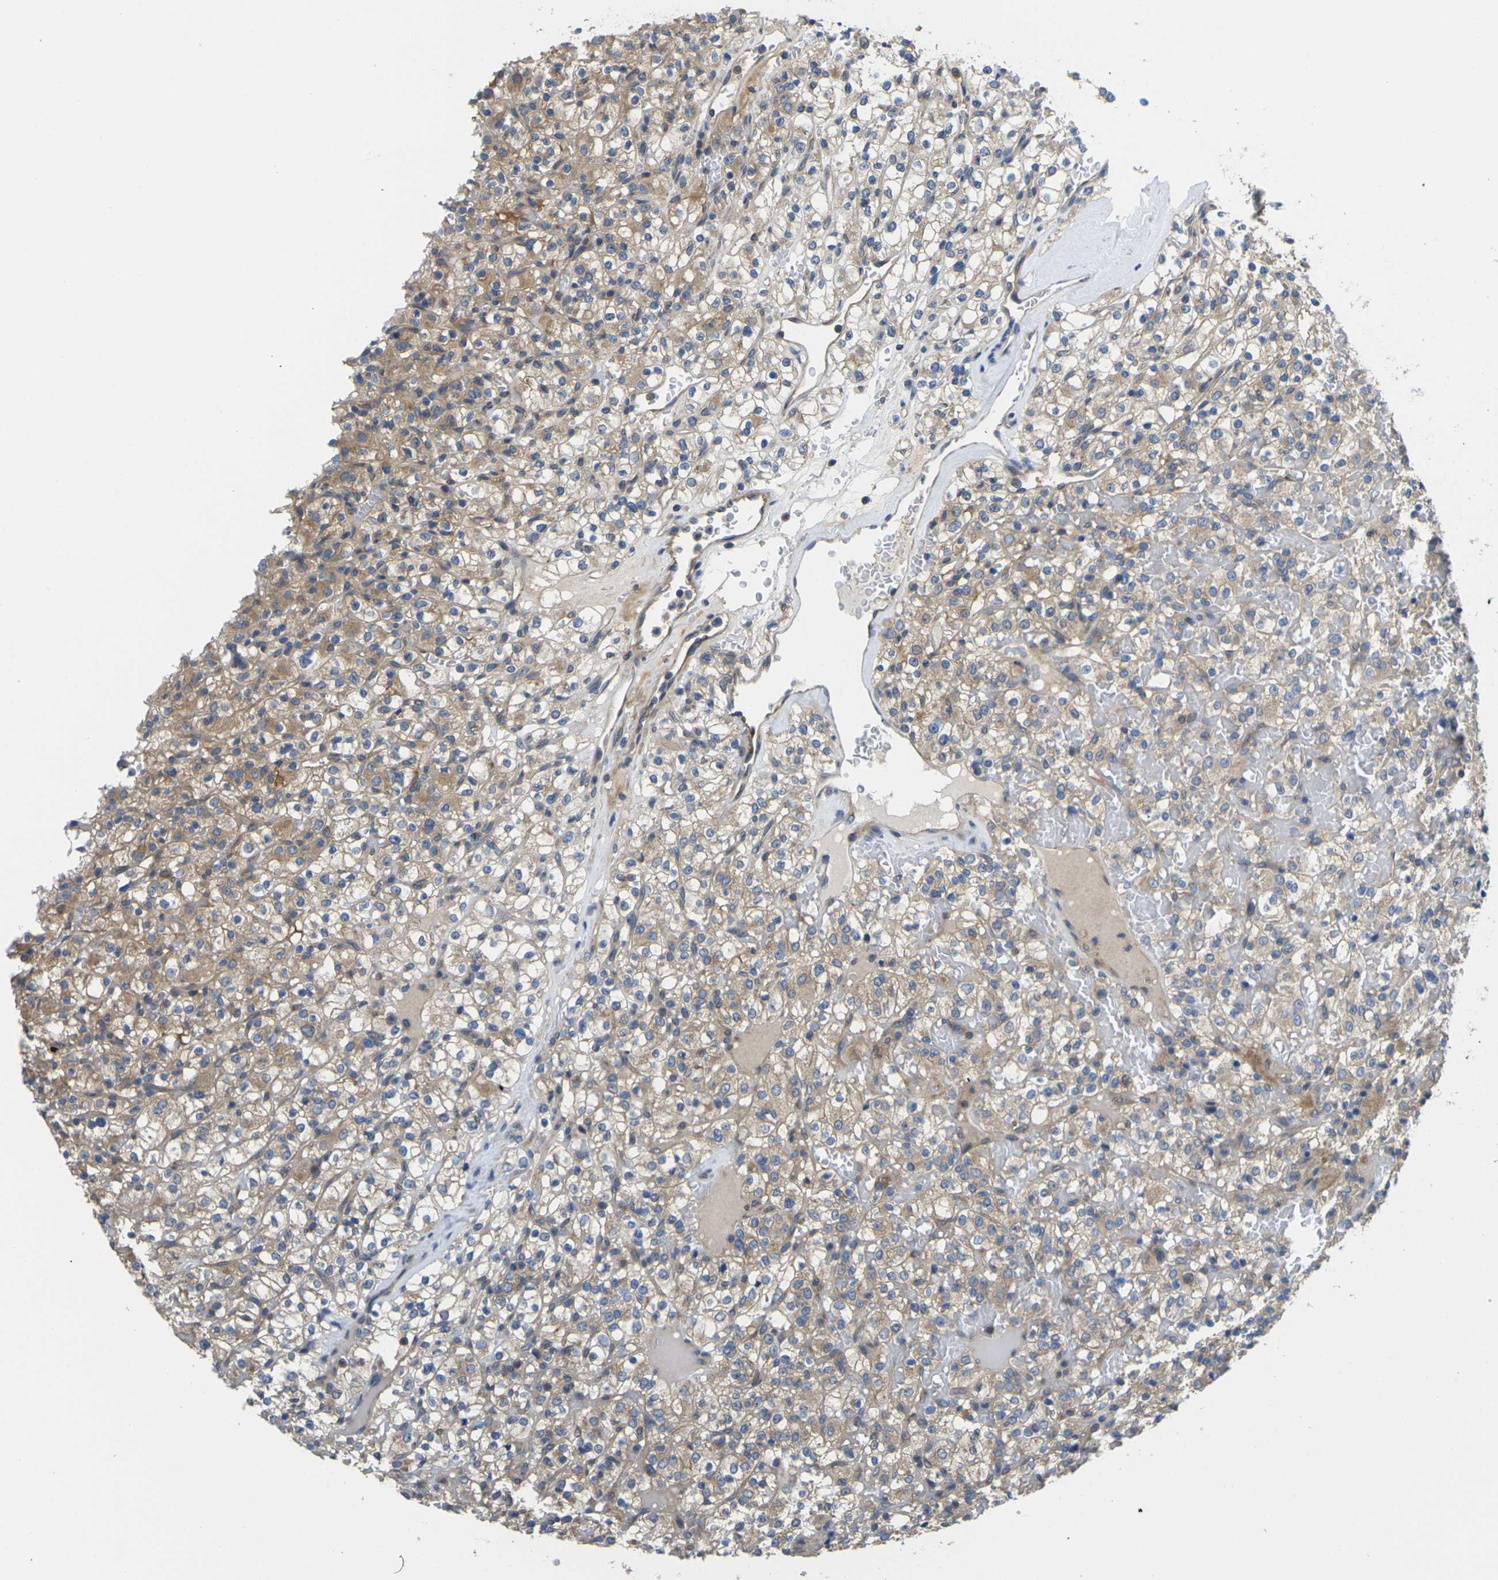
{"staining": {"intensity": "moderate", "quantity": "25%-75%", "location": "cytoplasmic/membranous"}, "tissue": "renal cancer", "cell_type": "Tumor cells", "image_type": "cancer", "snomed": [{"axis": "morphology", "description": "Normal tissue, NOS"}, {"axis": "morphology", "description": "Adenocarcinoma, NOS"}, {"axis": "topography", "description": "Kidney"}], "caption": "Immunohistochemistry (IHC) (DAB (3,3'-diaminobenzidine)) staining of renal cancer (adenocarcinoma) exhibits moderate cytoplasmic/membranous protein staining in approximately 25%-75% of tumor cells.", "gene": "TMCC2", "patient": {"sex": "female", "age": 72}}